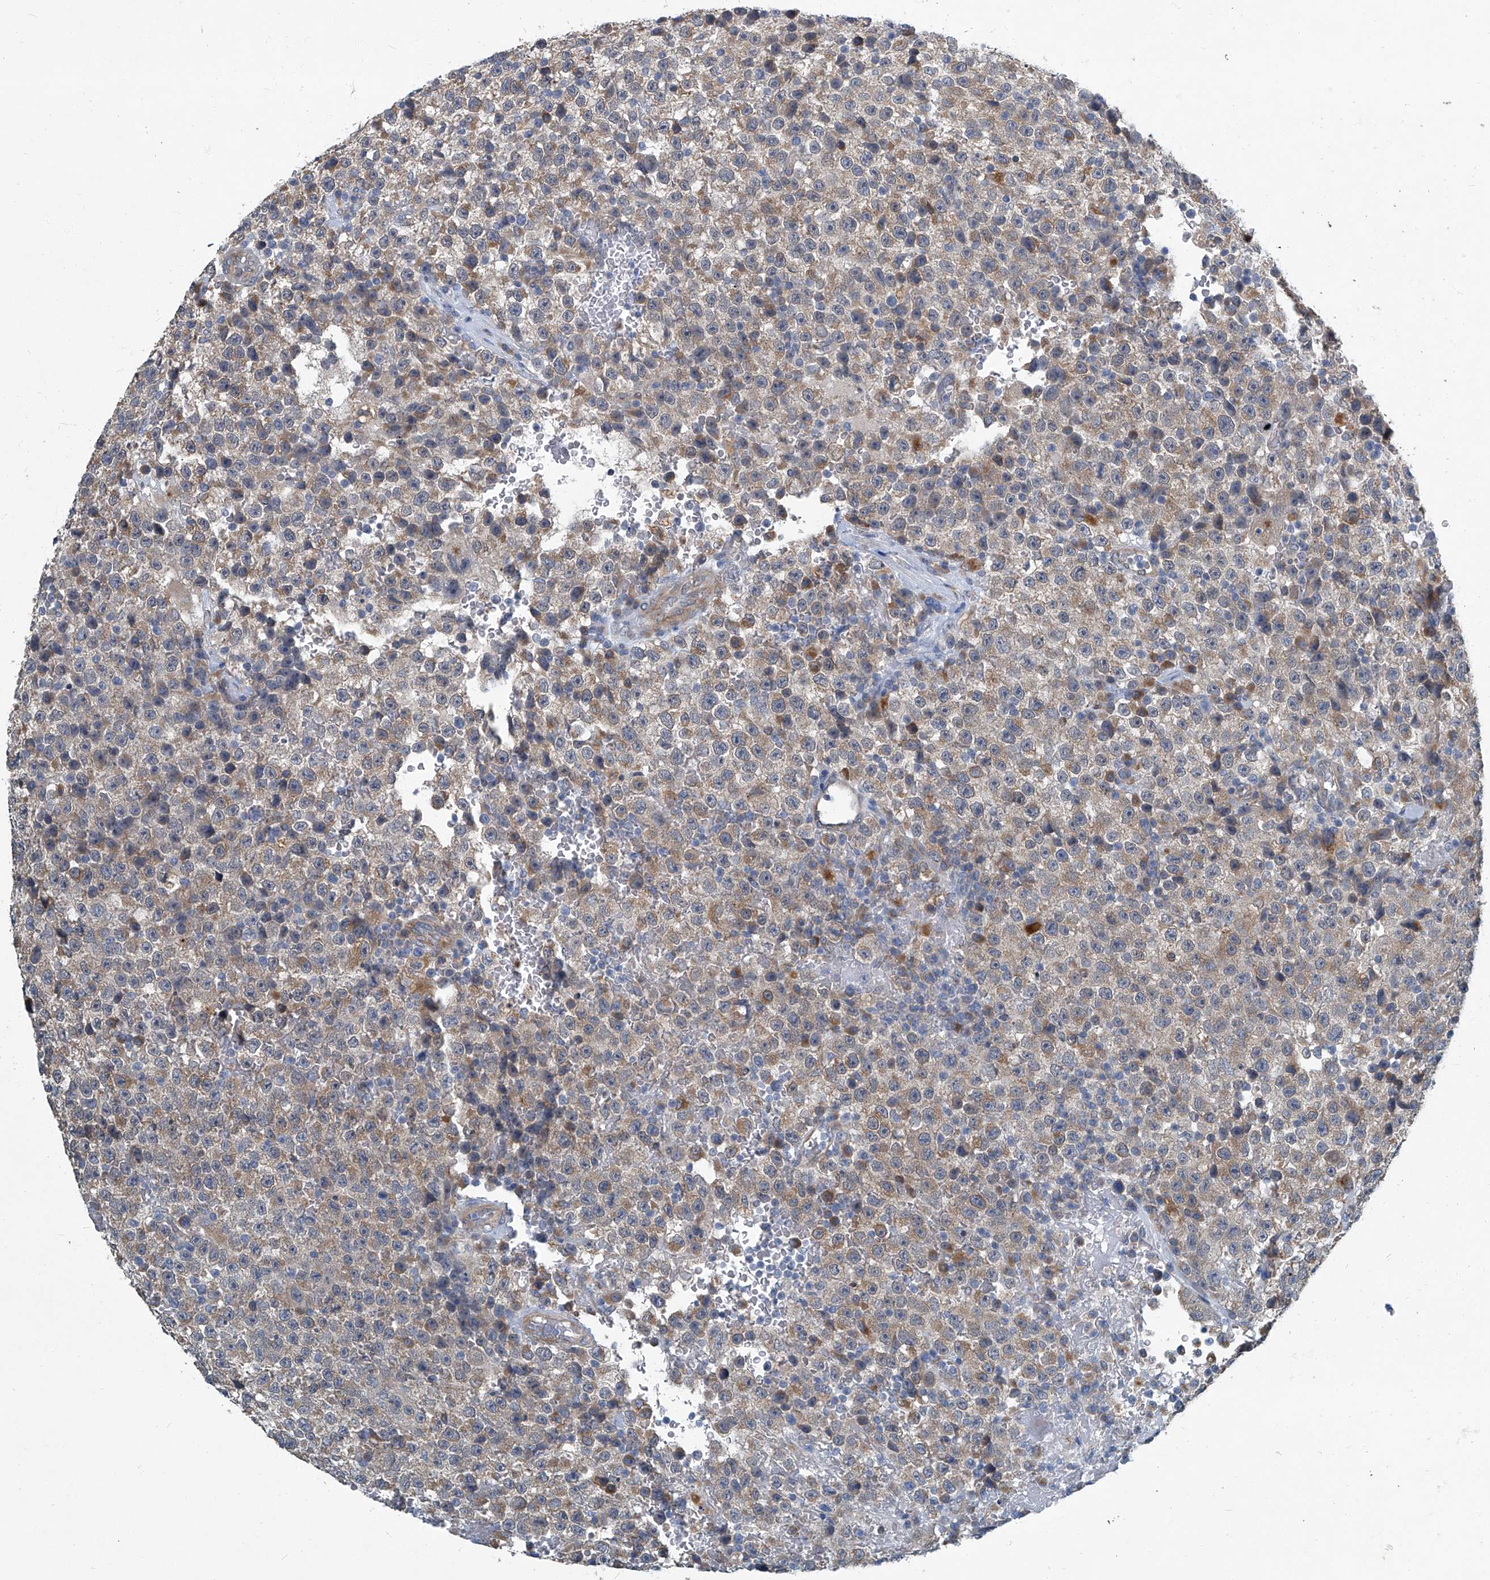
{"staining": {"intensity": "moderate", "quantity": "25%-75%", "location": "cytoplasmic/membranous"}, "tissue": "testis cancer", "cell_type": "Tumor cells", "image_type": "cancer", "snomed": [{"axis": "morphology", "description": "Seminoma, NOS"}, {"axis": "topography", "description": "Testis"}], "caption": "Protein expression analysis of human seminoma (testis) reveals moderate cytoplasmic/membranous expression in approximately 25%-75% of tumor cells. Immunohistochemistry (ihc) stains the protein of interest in brown and the nuclei are stained blue.", "gene": "SLC26A11", "patient": {"sex": "male", "age": 22}}